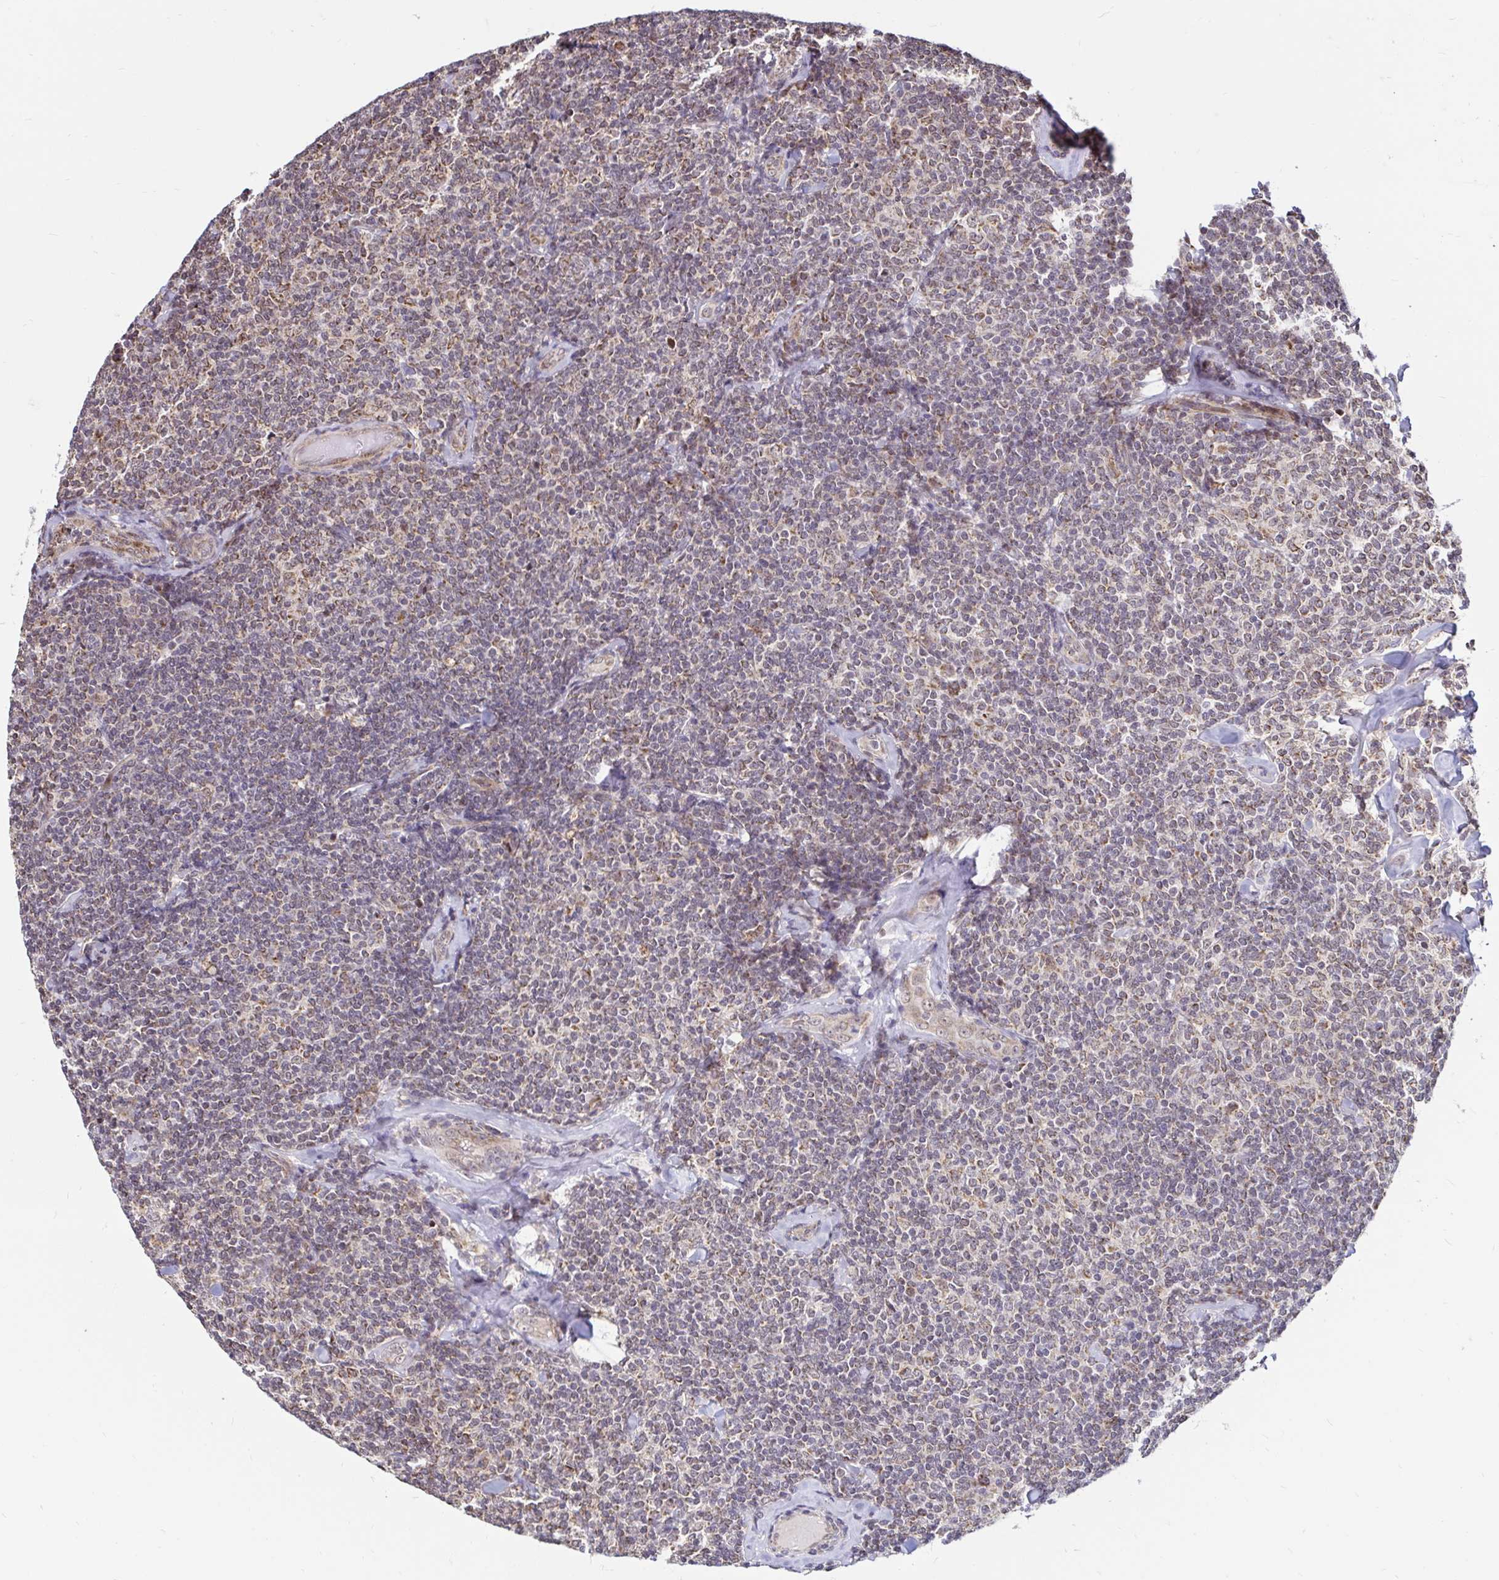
{"staining": {"intensity": "moderate", "quantity": "25%-75%", "location": "cytoplasmic/membranous"}, "tissue": "lymphoma", "cell_type": "Tumor cells", "image_type": "cancer", "snomed": [{"axis": "morphology", "description": "Malignant lymphoma, non-Hodgkin's type, Low grade"}, {"axis": "topography", "description": "Lymph node"}], "caption": "Lymphoma tissue shows moderate cytoplasmic/membranous staining in about 25%-75% of tumor cells, visualized by immunohistochemistry.", "gene": "TIMM50", "patient": {"sex": "female", "age": 56}}